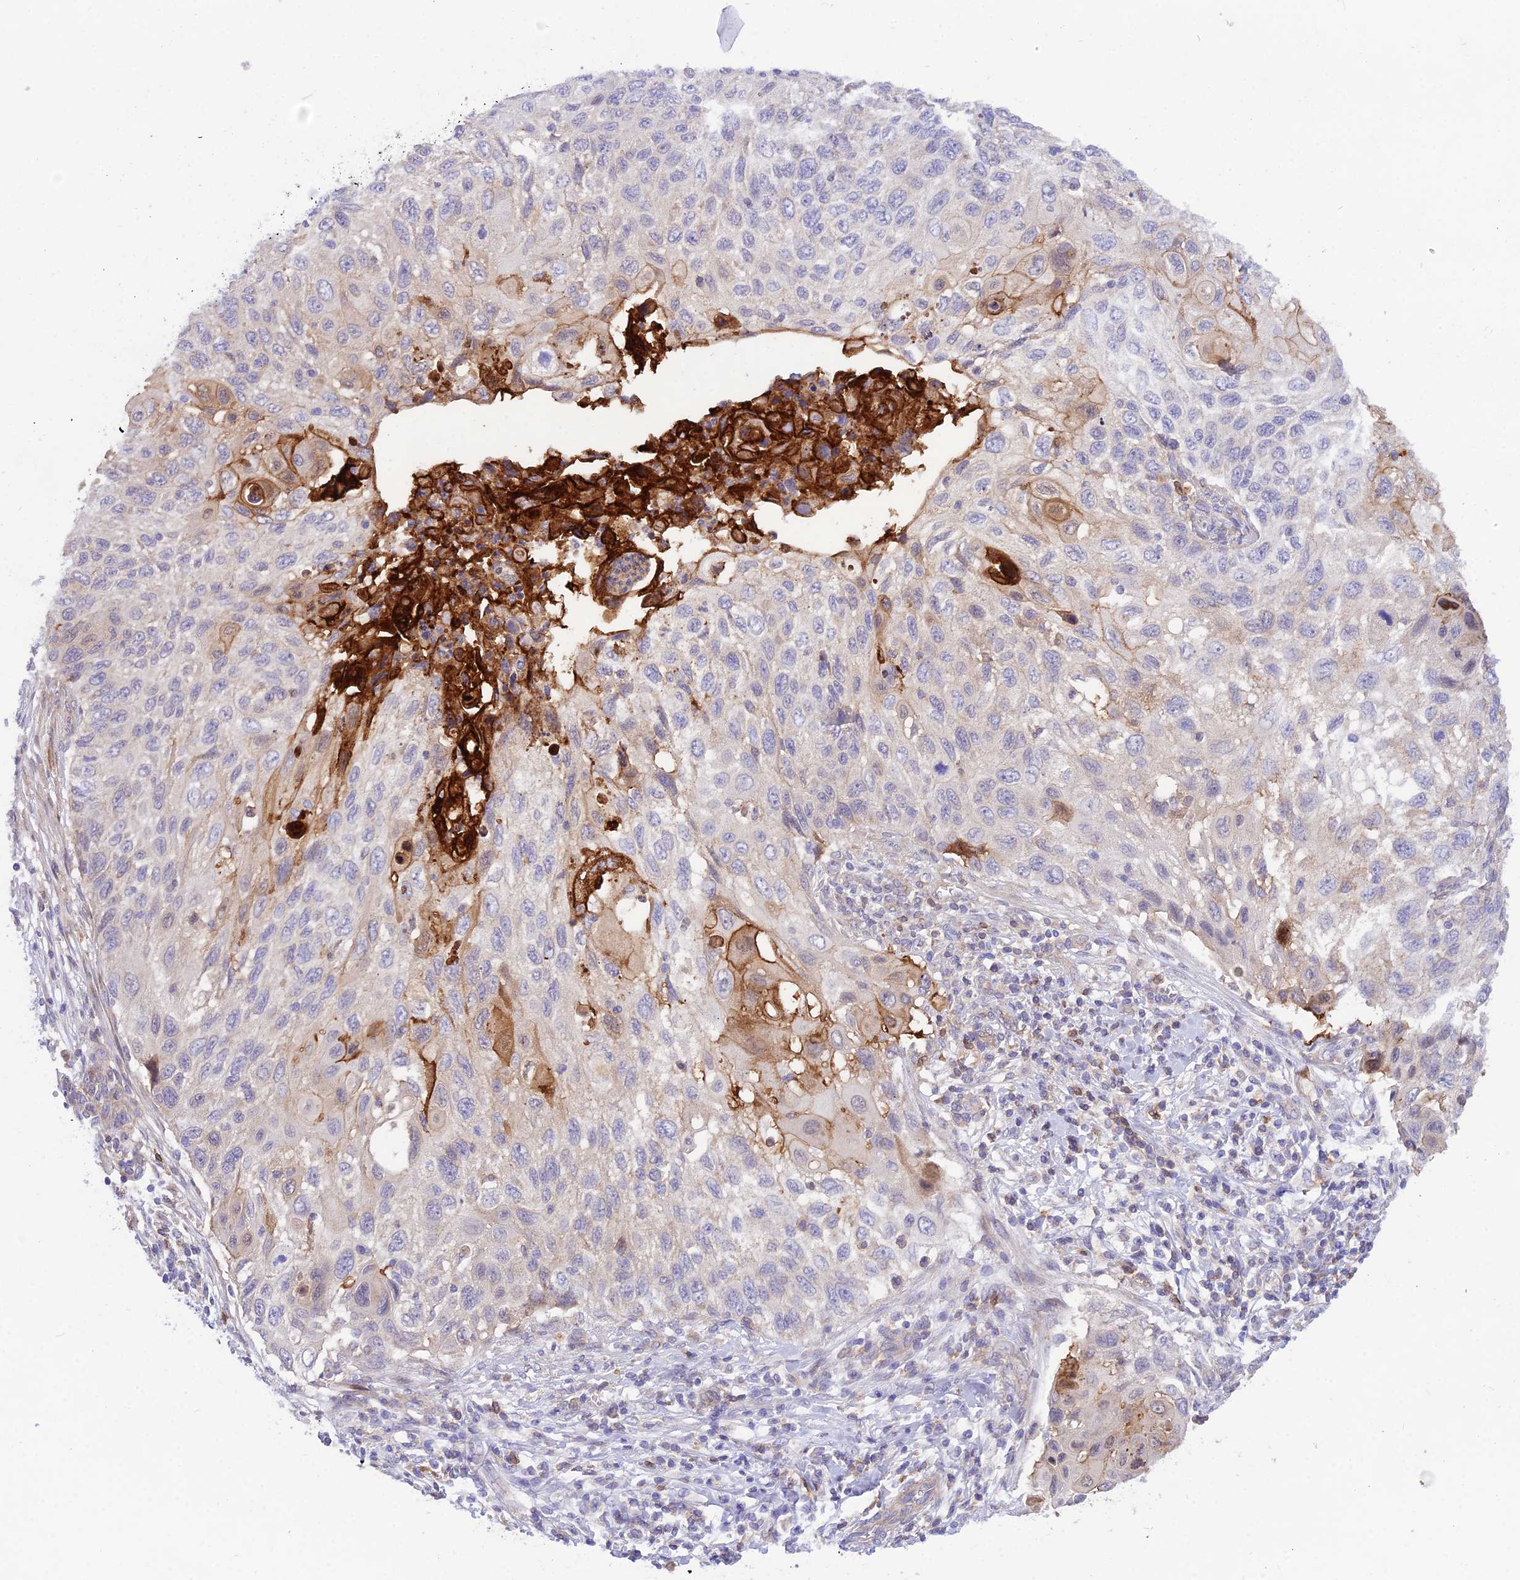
{"staining": {"intensity": "moderate", "quantity": "<25%", "location": "cytoplasmic/membranous"}, "tissue": "cervical cancer", "cell_type": "Tumor cells", "image_type": "cancer", "snomed": [{"axis": "morphology", "description": "Squamous cell carcinoma, NOS"}, {"axis": "topography", "description": "Cervix"}], "caption": "DAB immunohistochemical staining of squamous cell carcinoma (cervical) shows moderate cytoplasmic/membranous protein positivity in approximately <25% of tumor cells.", "gene": "TRIM43B", "patient": {"sex": "female", "age": 70}}